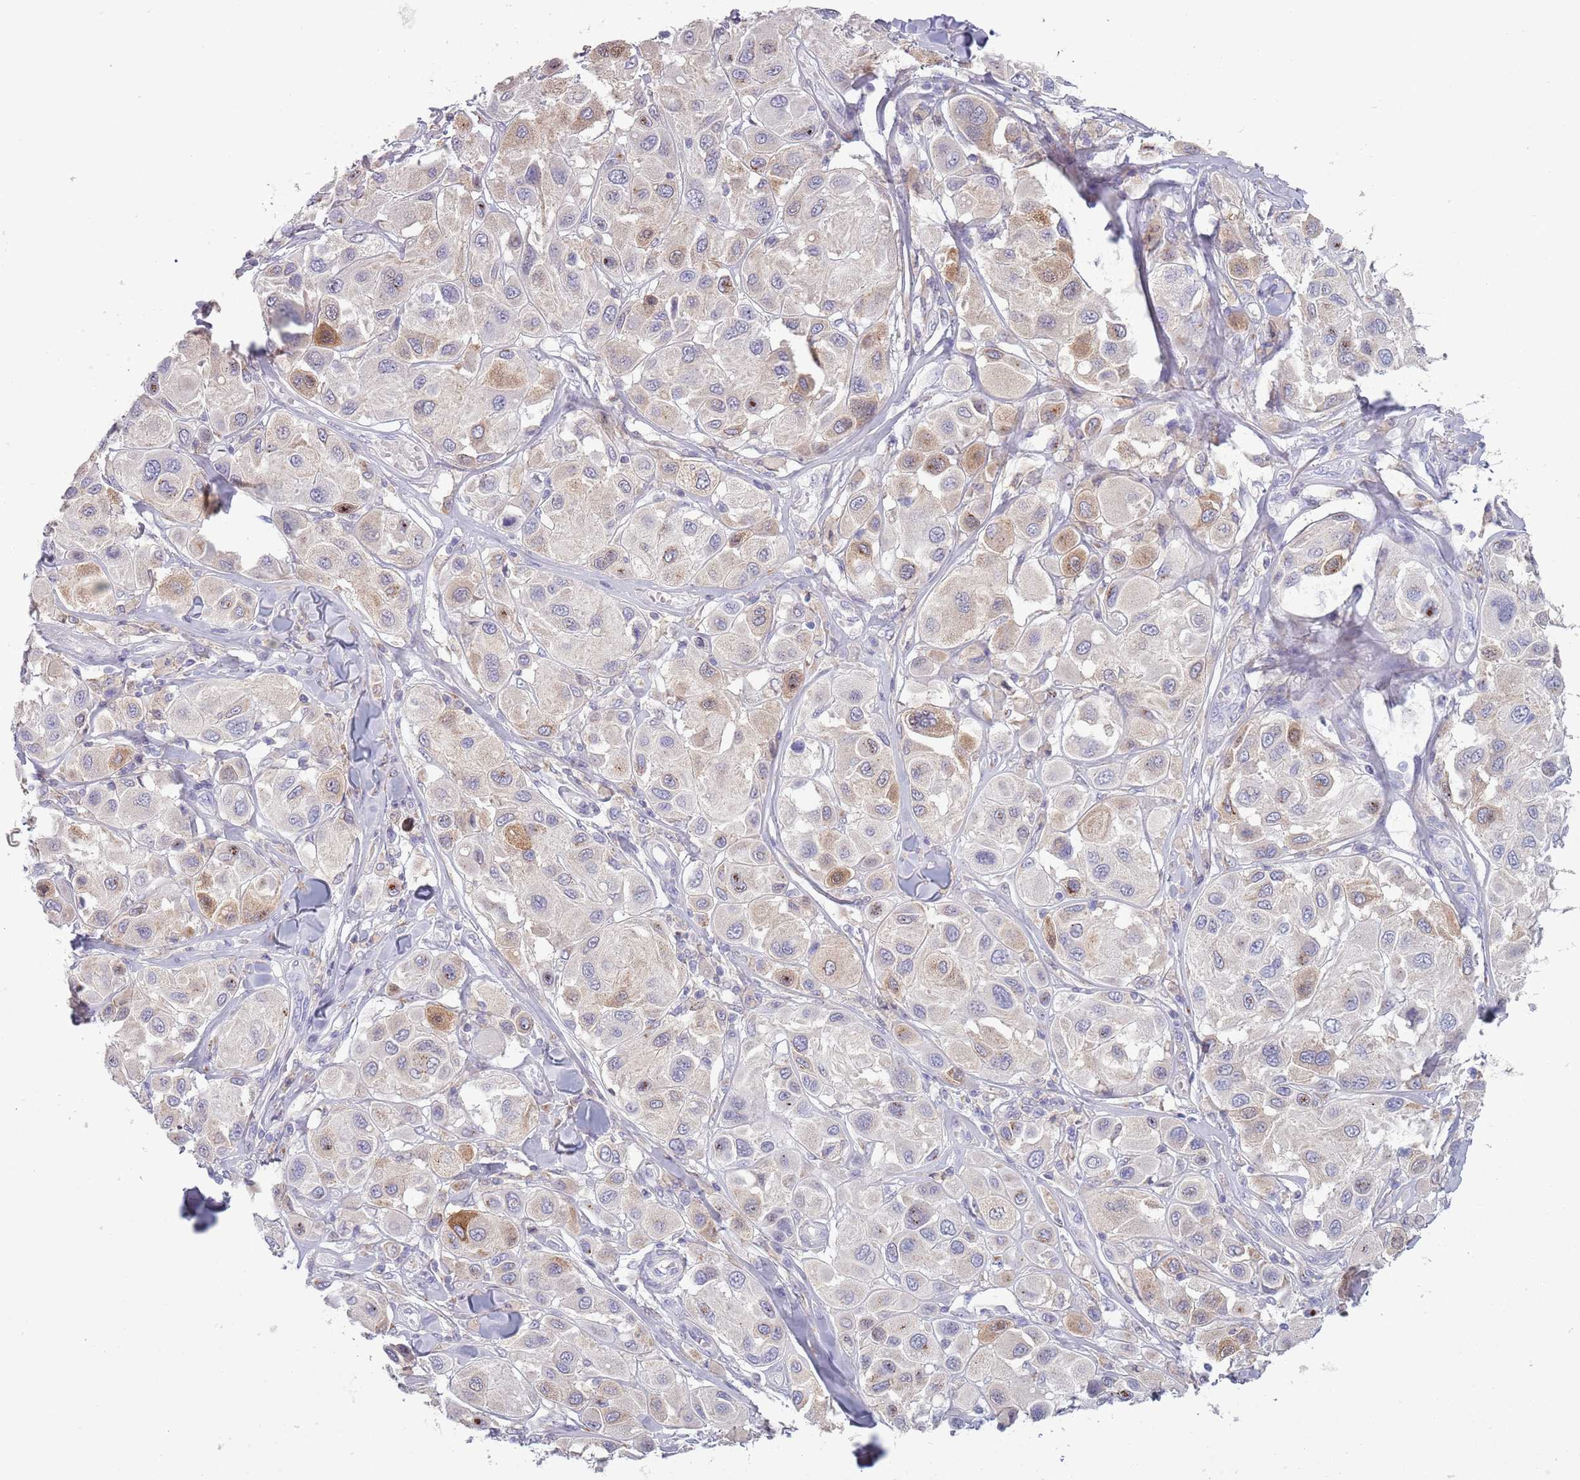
{"staining": {"intensity": "moderate", "quantity": "<25%", "location": "cytoplasmic/membranous"}, "tissue": "melanoma", "cell_type": "Tumor cells", "image_type": "cancer", "snomed": [{"axis": "morphology", "description": "Malignant melanoma, Metastatic site"}, {"axis": "topography", "description": "Skin"}], "caption": "Melanoma stained for a protein reveals moderate cytoplasmic/membranous positivity in tumor cells.", "gene": "ACSBG1", "patient": {"sex": "male", "age": 41}}